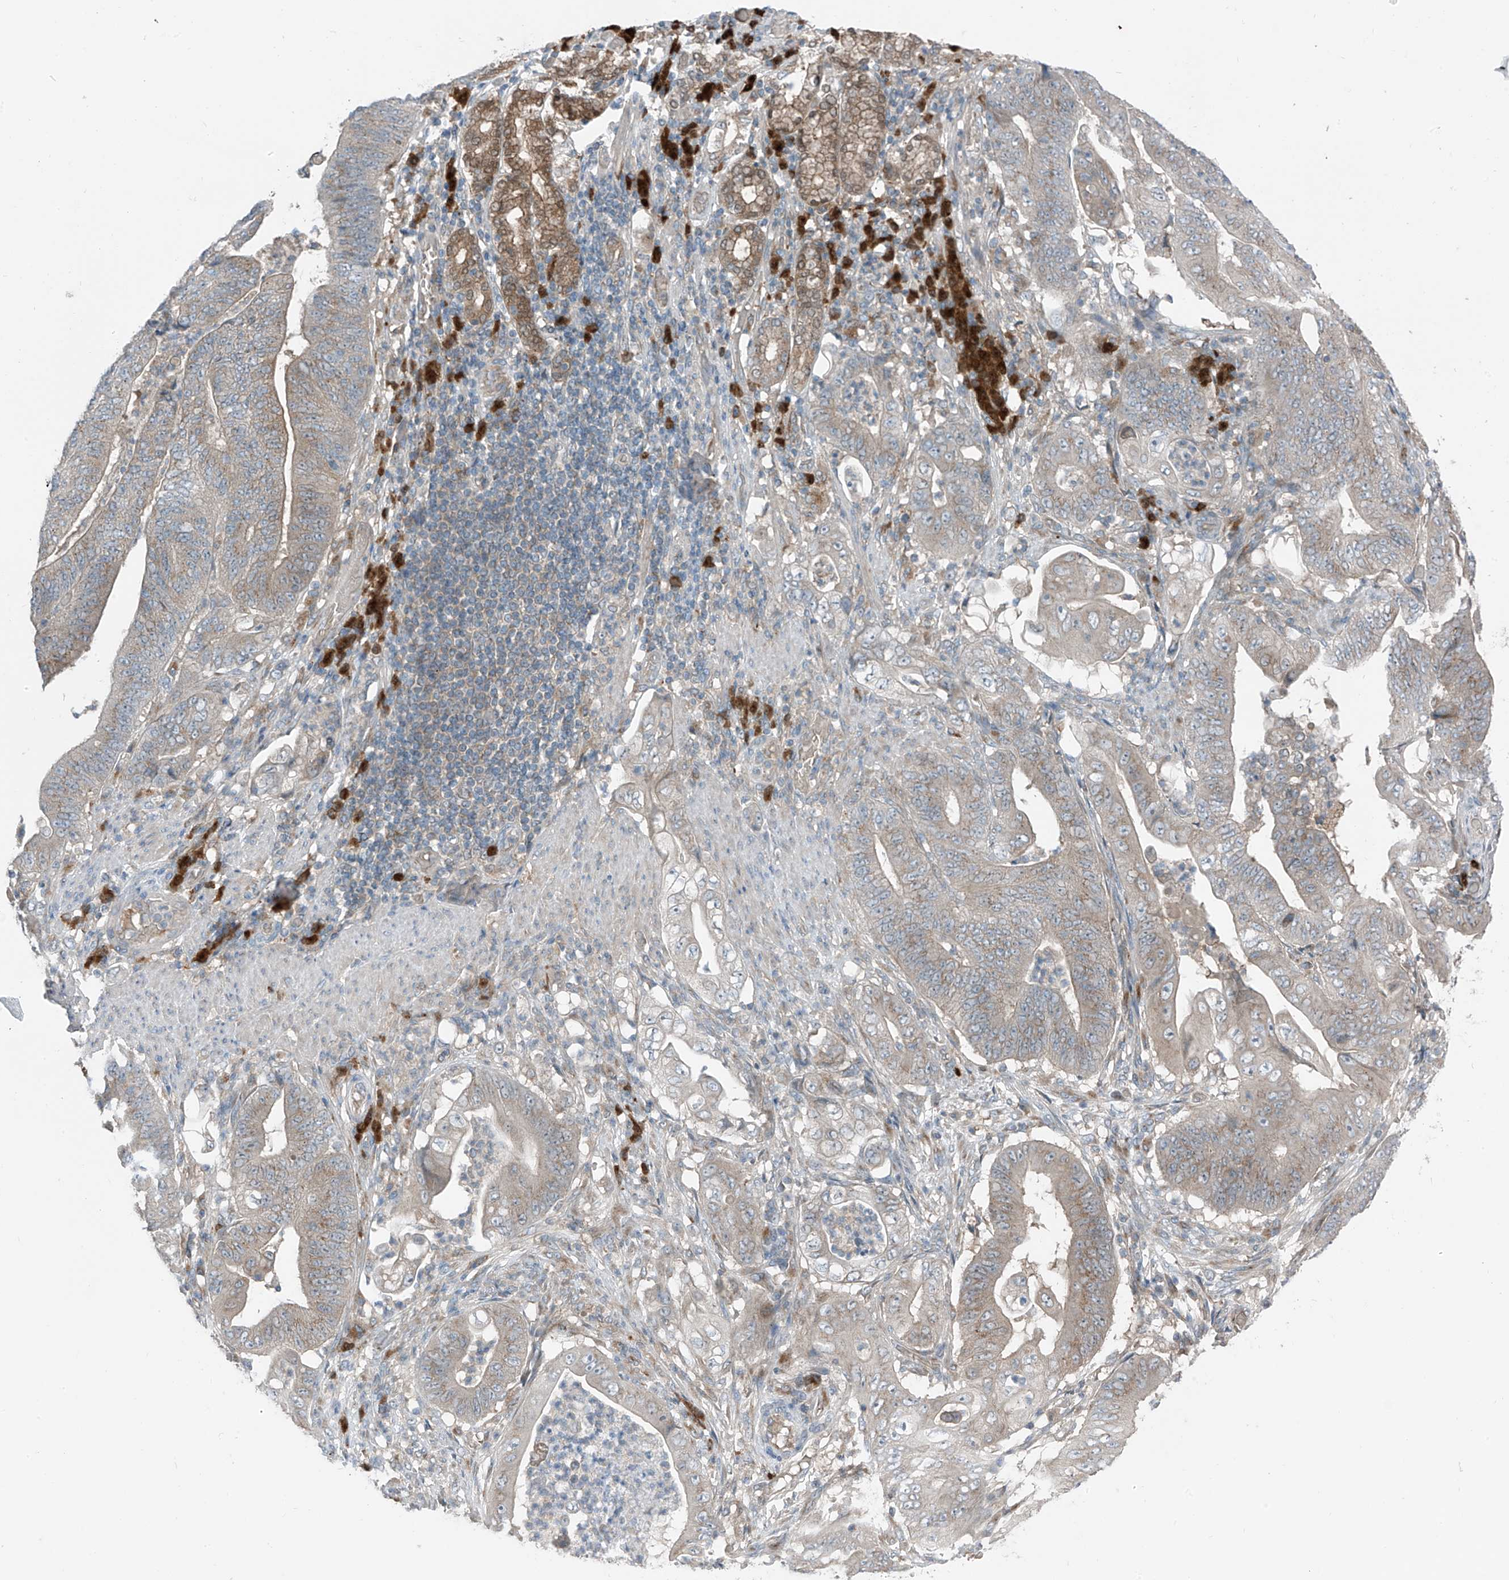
{"staining": {"intensity": "moderate", "quantity": ">75%", "location": "cytoplasmic/membranous"}, "tissue": "stomach cancer", "cell_type": "Tumor cells", "image_type": "cancer", "snomed": [{"axis": "morphology", "description": "Adenocarcinoma, NOS"}, {"axis": "topography", "description": "Stomach"}], "caption": "Immunohistochemical staining of human stomach adenocarcinoma reveals moderate cytoplasmic/membranous protein expression in about >75% of tumor cells.", "gene": "SLC12A6", "patient": {"sex": "female", "age": 73}}